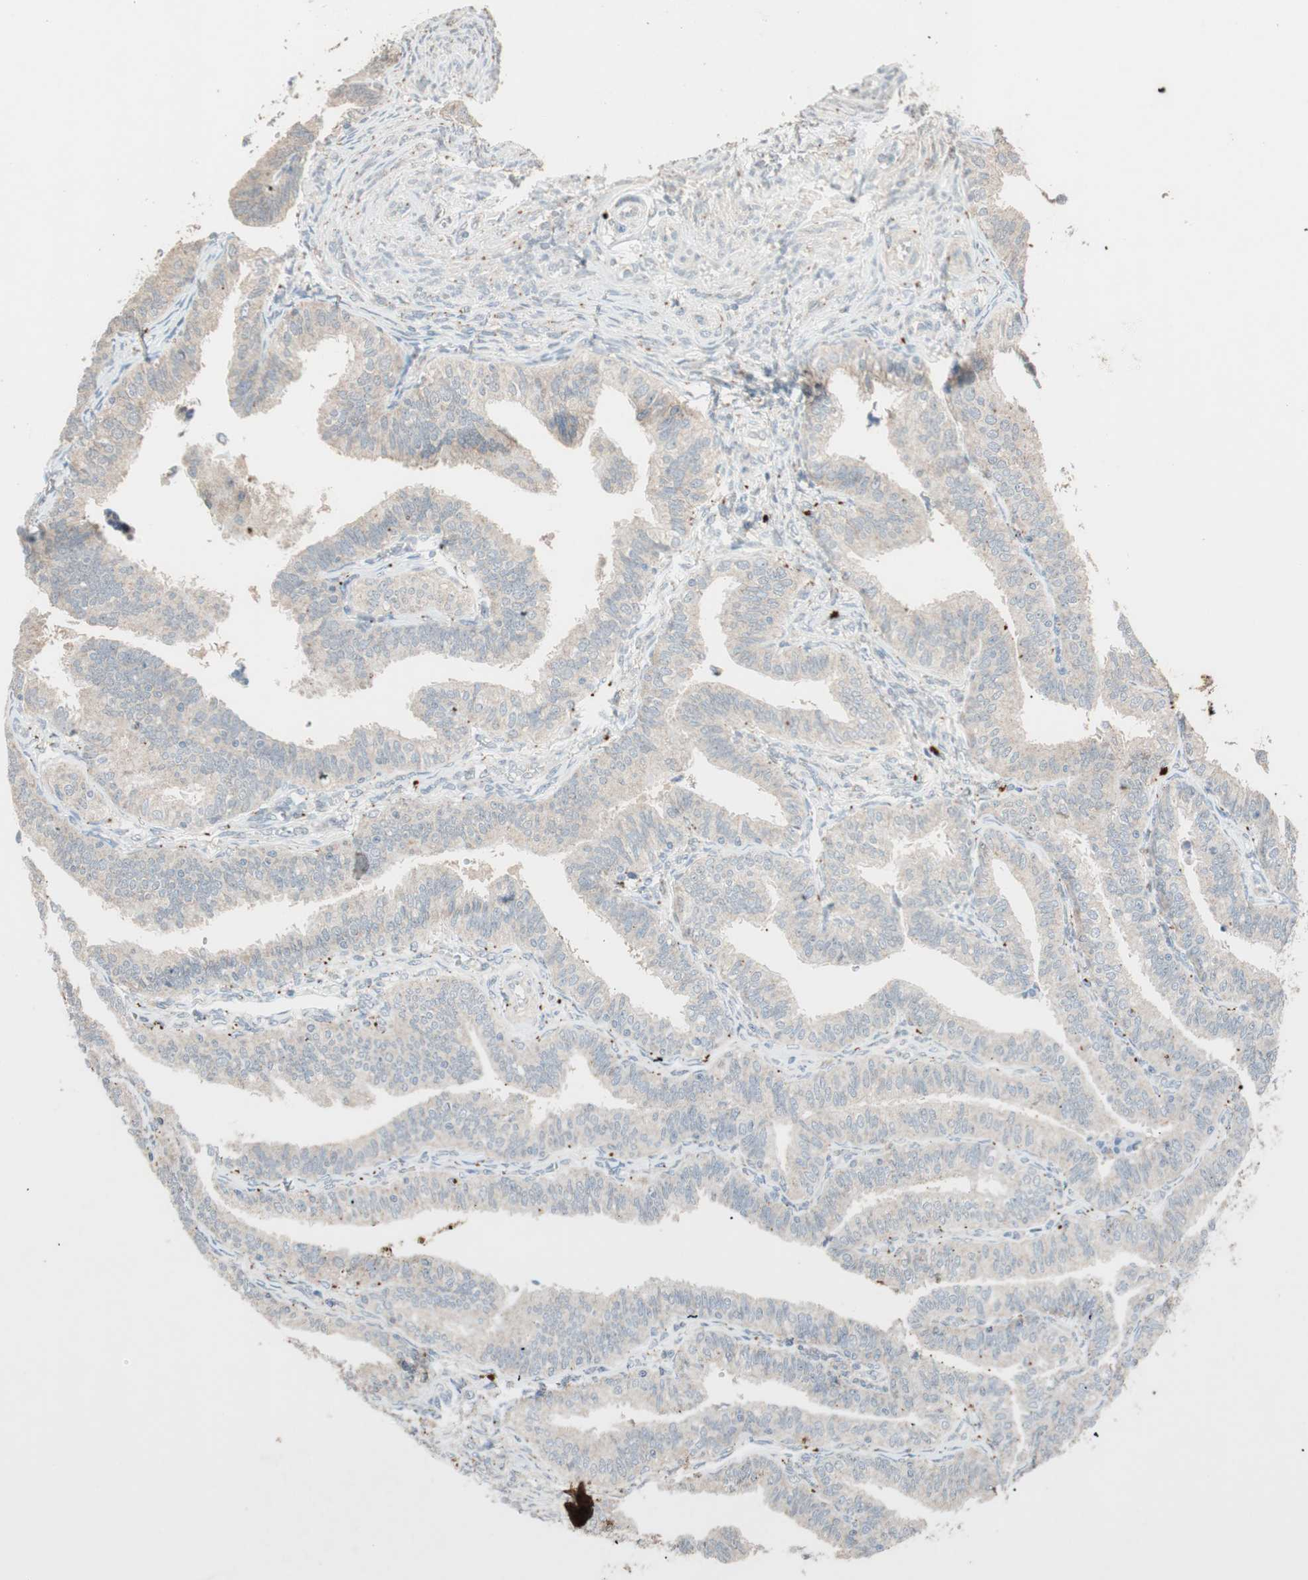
{"staining": {"intensity": "weak", "quantity": ">75%", "location": "cytoplasmic/membranous"}, "tissue": "fallopian tube", "cell_type": "Glandular cells", "image_type": "normal", "snomed": [{"axis": "morphology", "description": "Normal tissue, NOS"}, {"axis": "topography", "description": "Fallopian tube"}], "caption": "Glandular cells reveal low levels of weak cytoplasmic/membranous expression in about >75% of cells in benign fallopian tube.", "gene": "GLB1", "patient": {"sex": "female", "age": 46}}